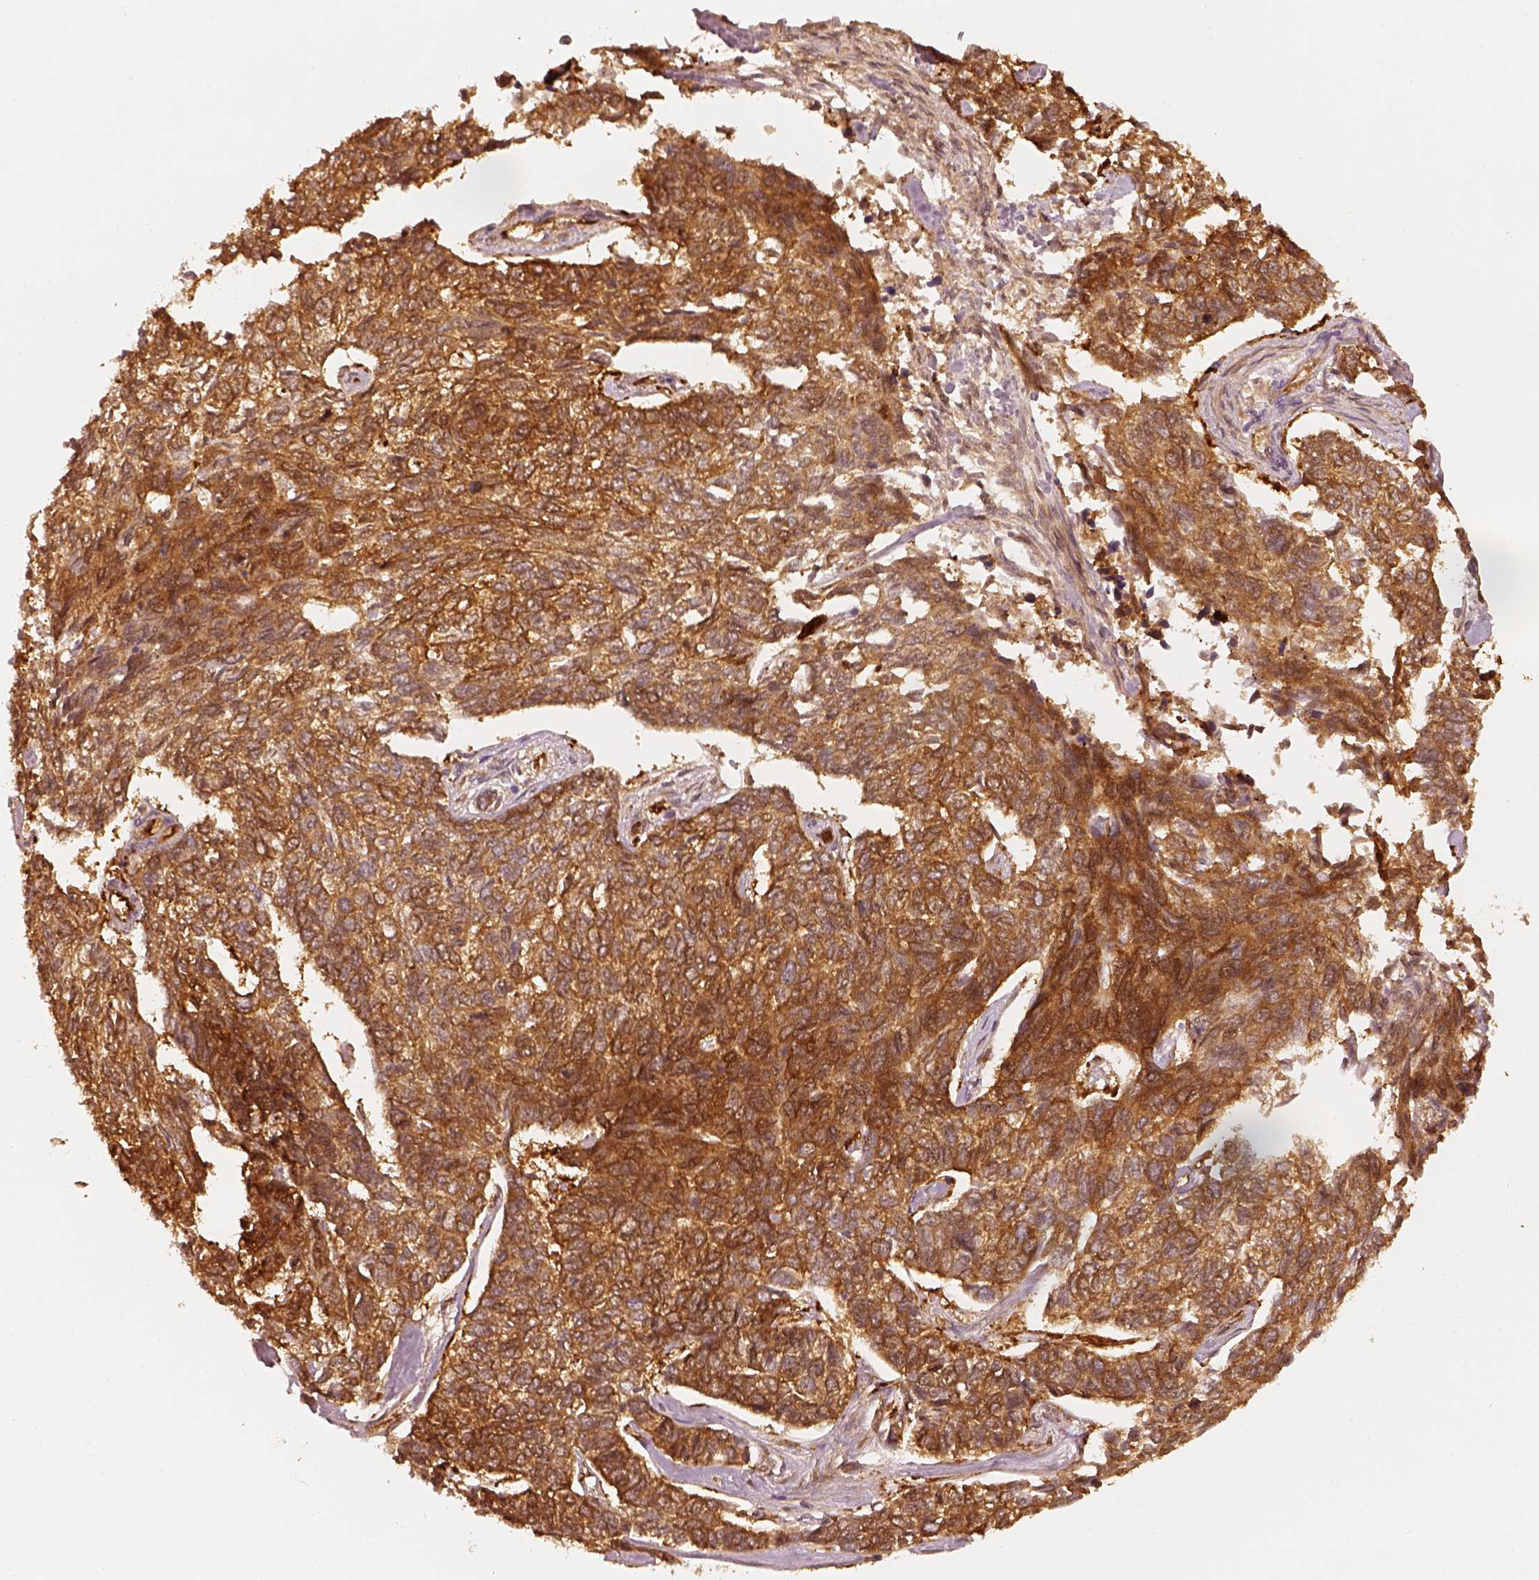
{"staining": {"intensity": "moderate", "quantity": ">75%", "location": "cytoplasmic/membranous"}, "tissue": "skin cancer", "cell_type": "Tumor cells", "image_type": "cancer", "snomed": [{"axis": "morphology", "description": "Basal cell carcinoma"}, {"axis": "topography", "description": "Skin"}], "caption": "Immunohistochemistry photomicrograph of skin cancer stained for a protein (brown), which shows medium levels of moderate cytoplasmic/membranous positivity in about >75% of tumor cells.", "gene": "FSCN1", "patient": {"sex": "female", "age": 65}}